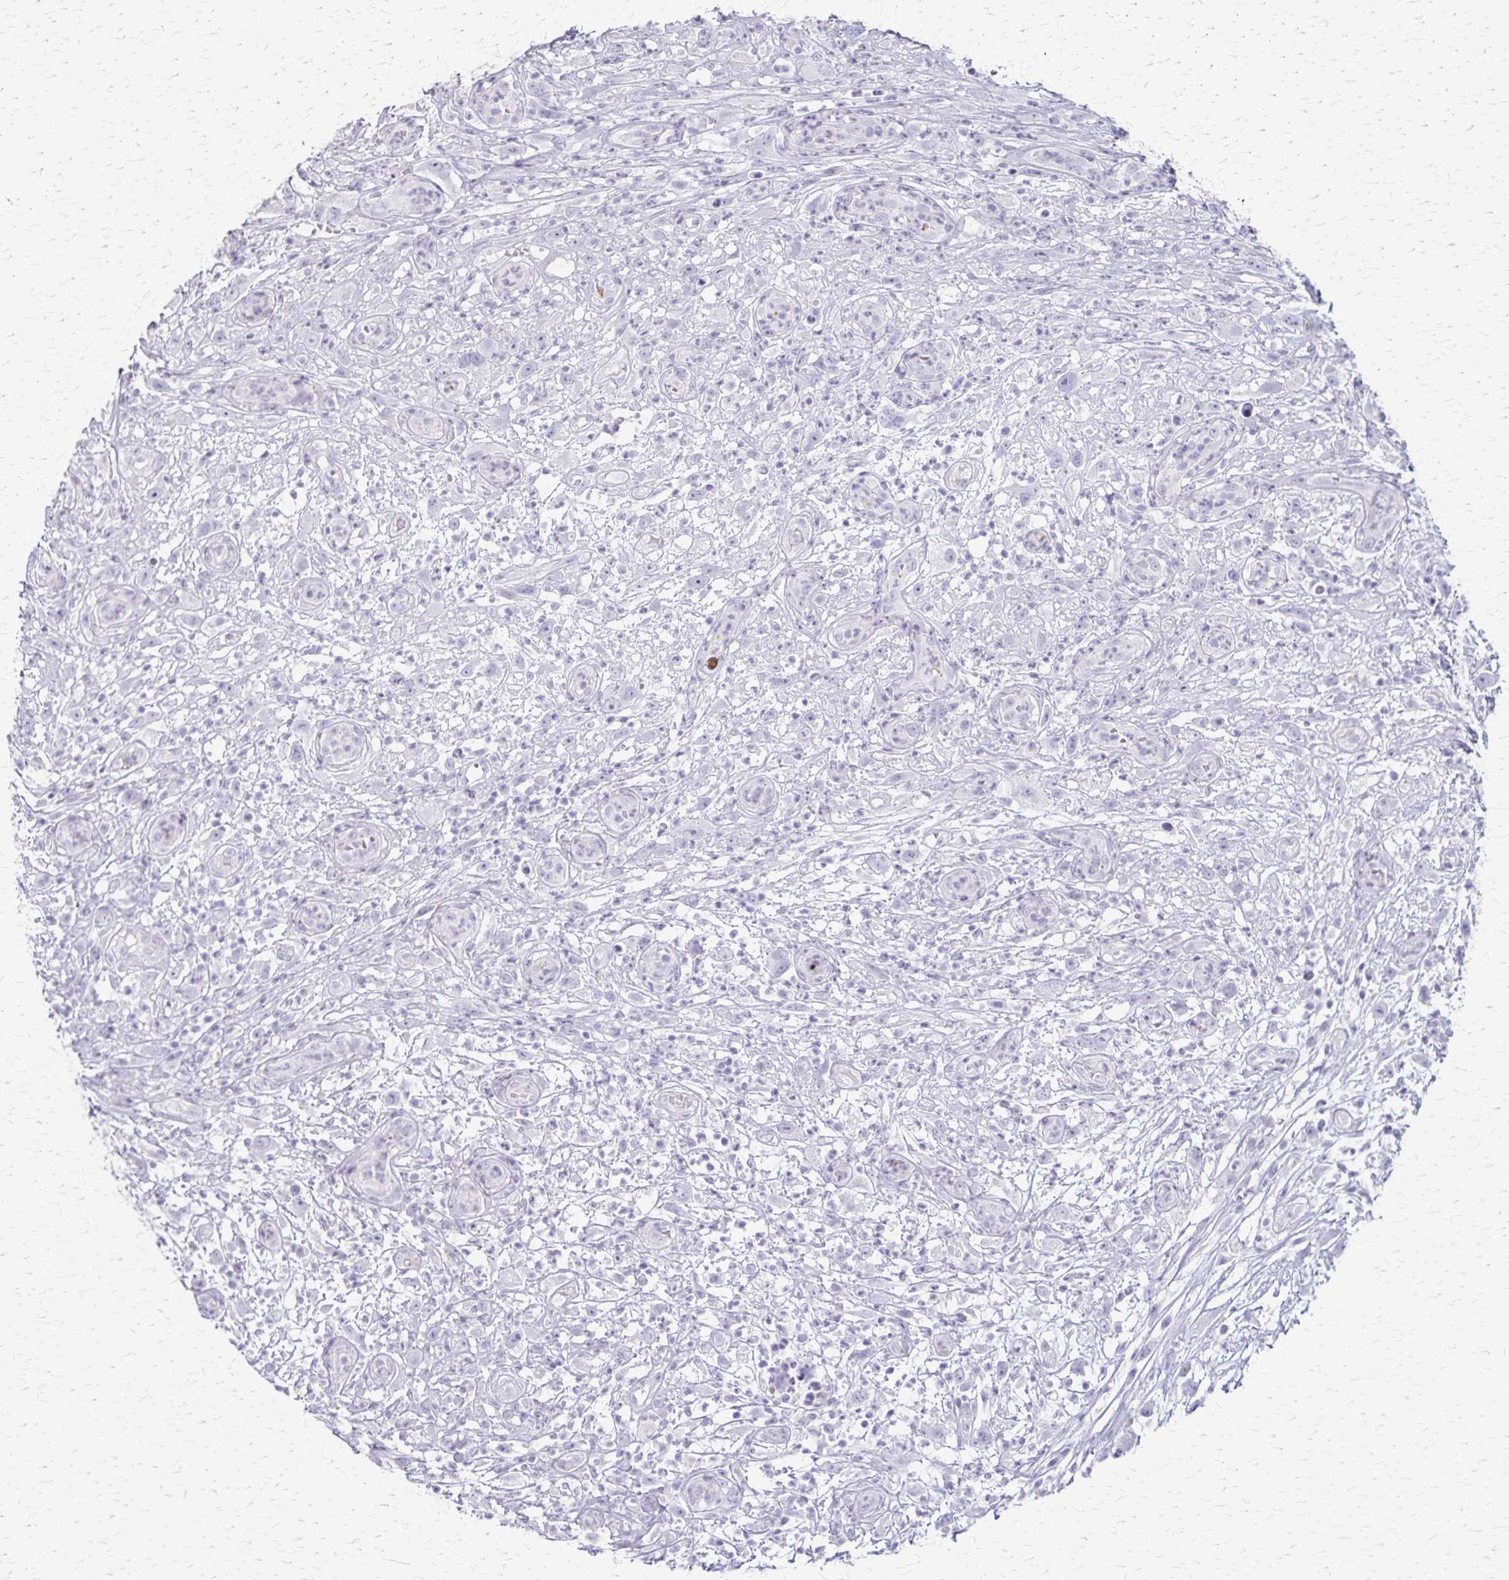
{"staining": {"intensity": "negative", "quantity": "none", "location": "none"}, "tissue": "head and neck cancer", "cell_type": "Tumor cells", "image_type": "cancer", "snomed": [{"axis": "morphology", "description": "Squamous cell carcinoma, NOS"}, {"axis": "topography", "description": "Head-Neck"}], "caption": "Immunohistochemistry histopathology image of head and neck squamous cell carcinoma stained for a protein (brown), which exhibits no positivity in tumor cells.", "gene": "RASL10B", "patient": {"sex": "male", "age": 65}}